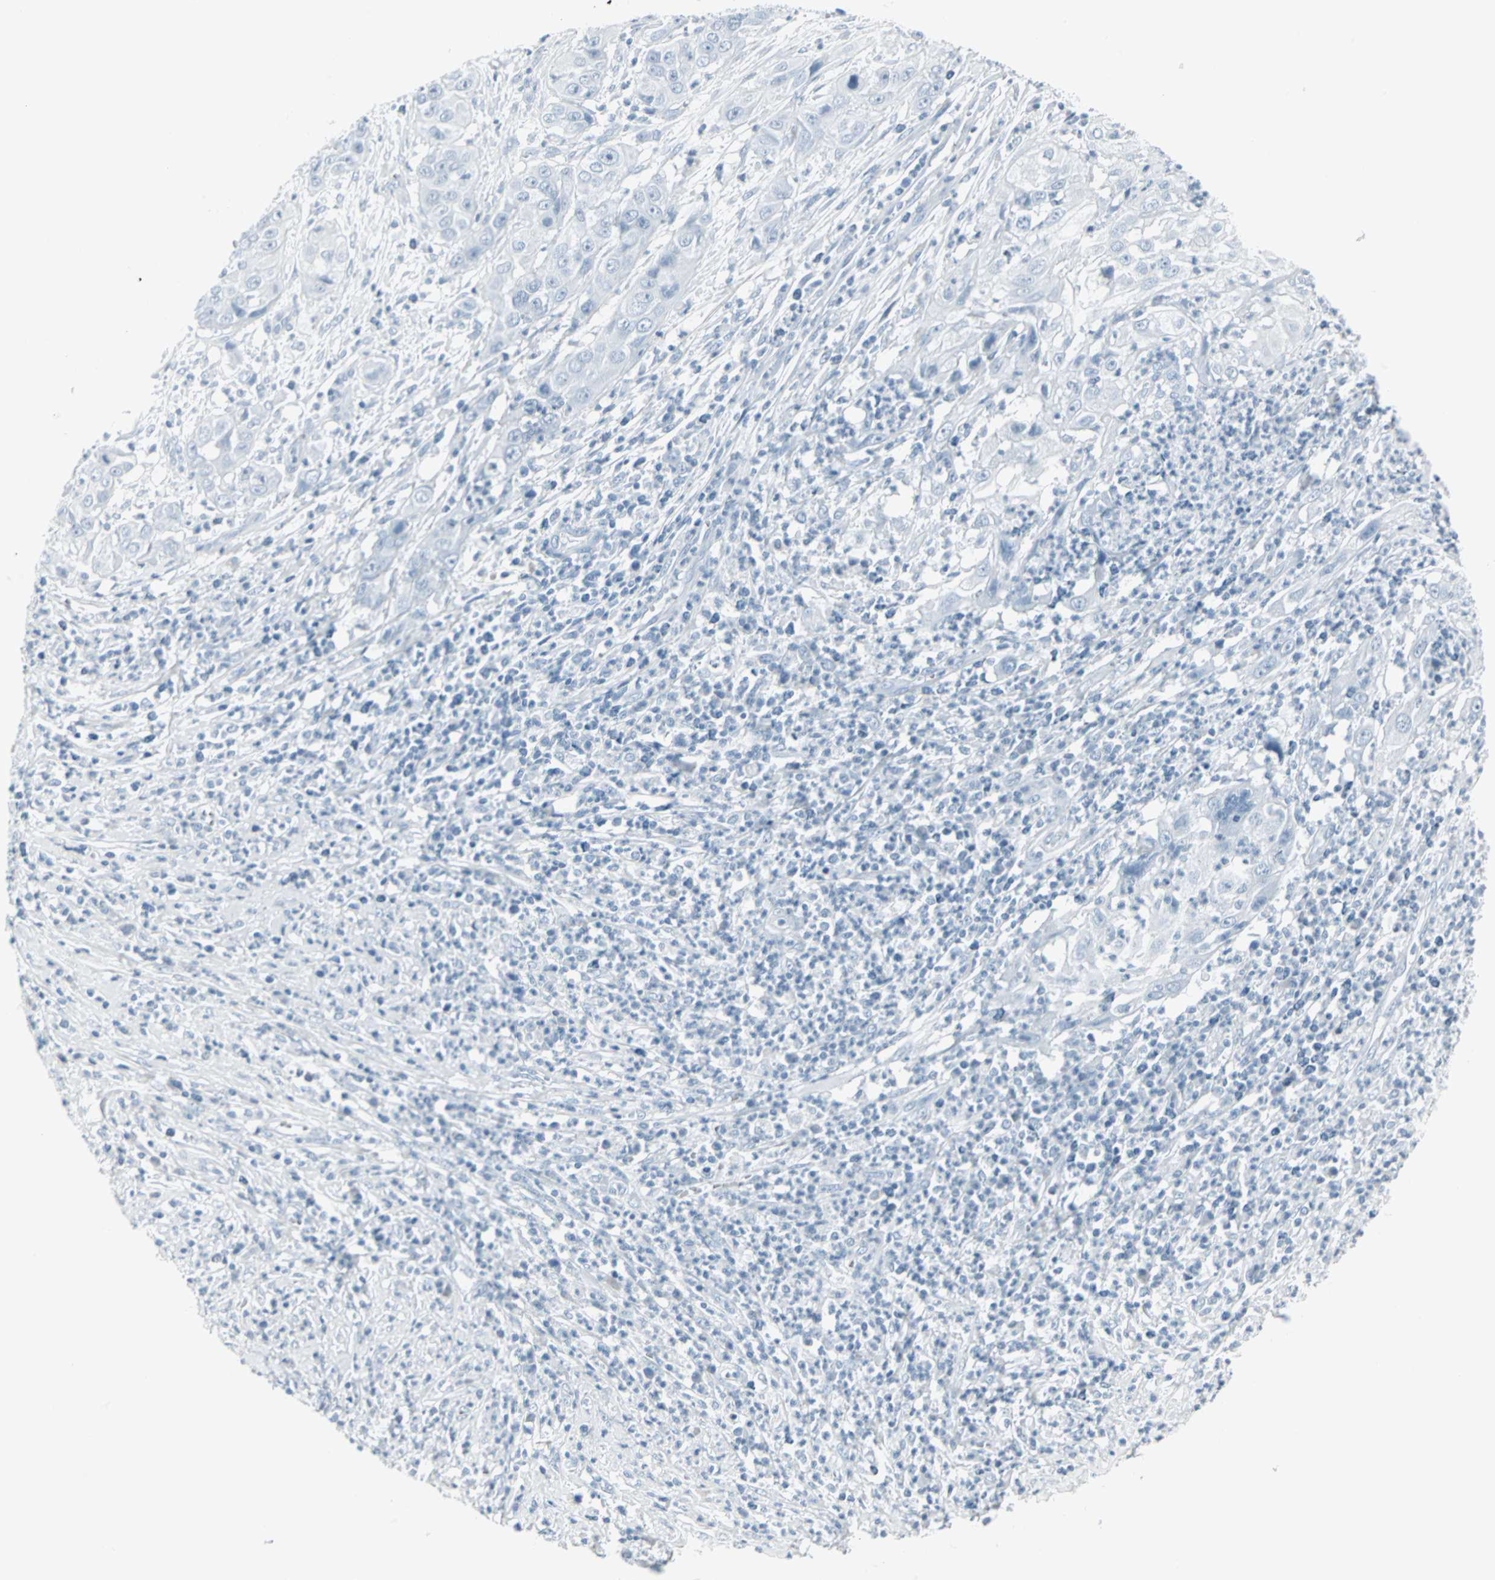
{"staining": {"intensity": "negative", "quantity": "none", "location": "none"}, "tissue": "cervical cancer", "cell_type": "Tumor cells", "image_type": "cancer", "snomed": [{"axis": "morphology", "description": "Squamous cell carcinoma, NOS"}, {"axis": "topography", "description": "Cervix"}], "caption": "DAB immunohistochemical staining of human cervical squamous cell carcinoma reveals no significant positivity in tumor cells. (DAB (3,3'-diaminobenzidine) immunohistochemistry (IHC), high magnification).", "gene": "LANCL3", "patient": {"sex": "female", "age": 32}}